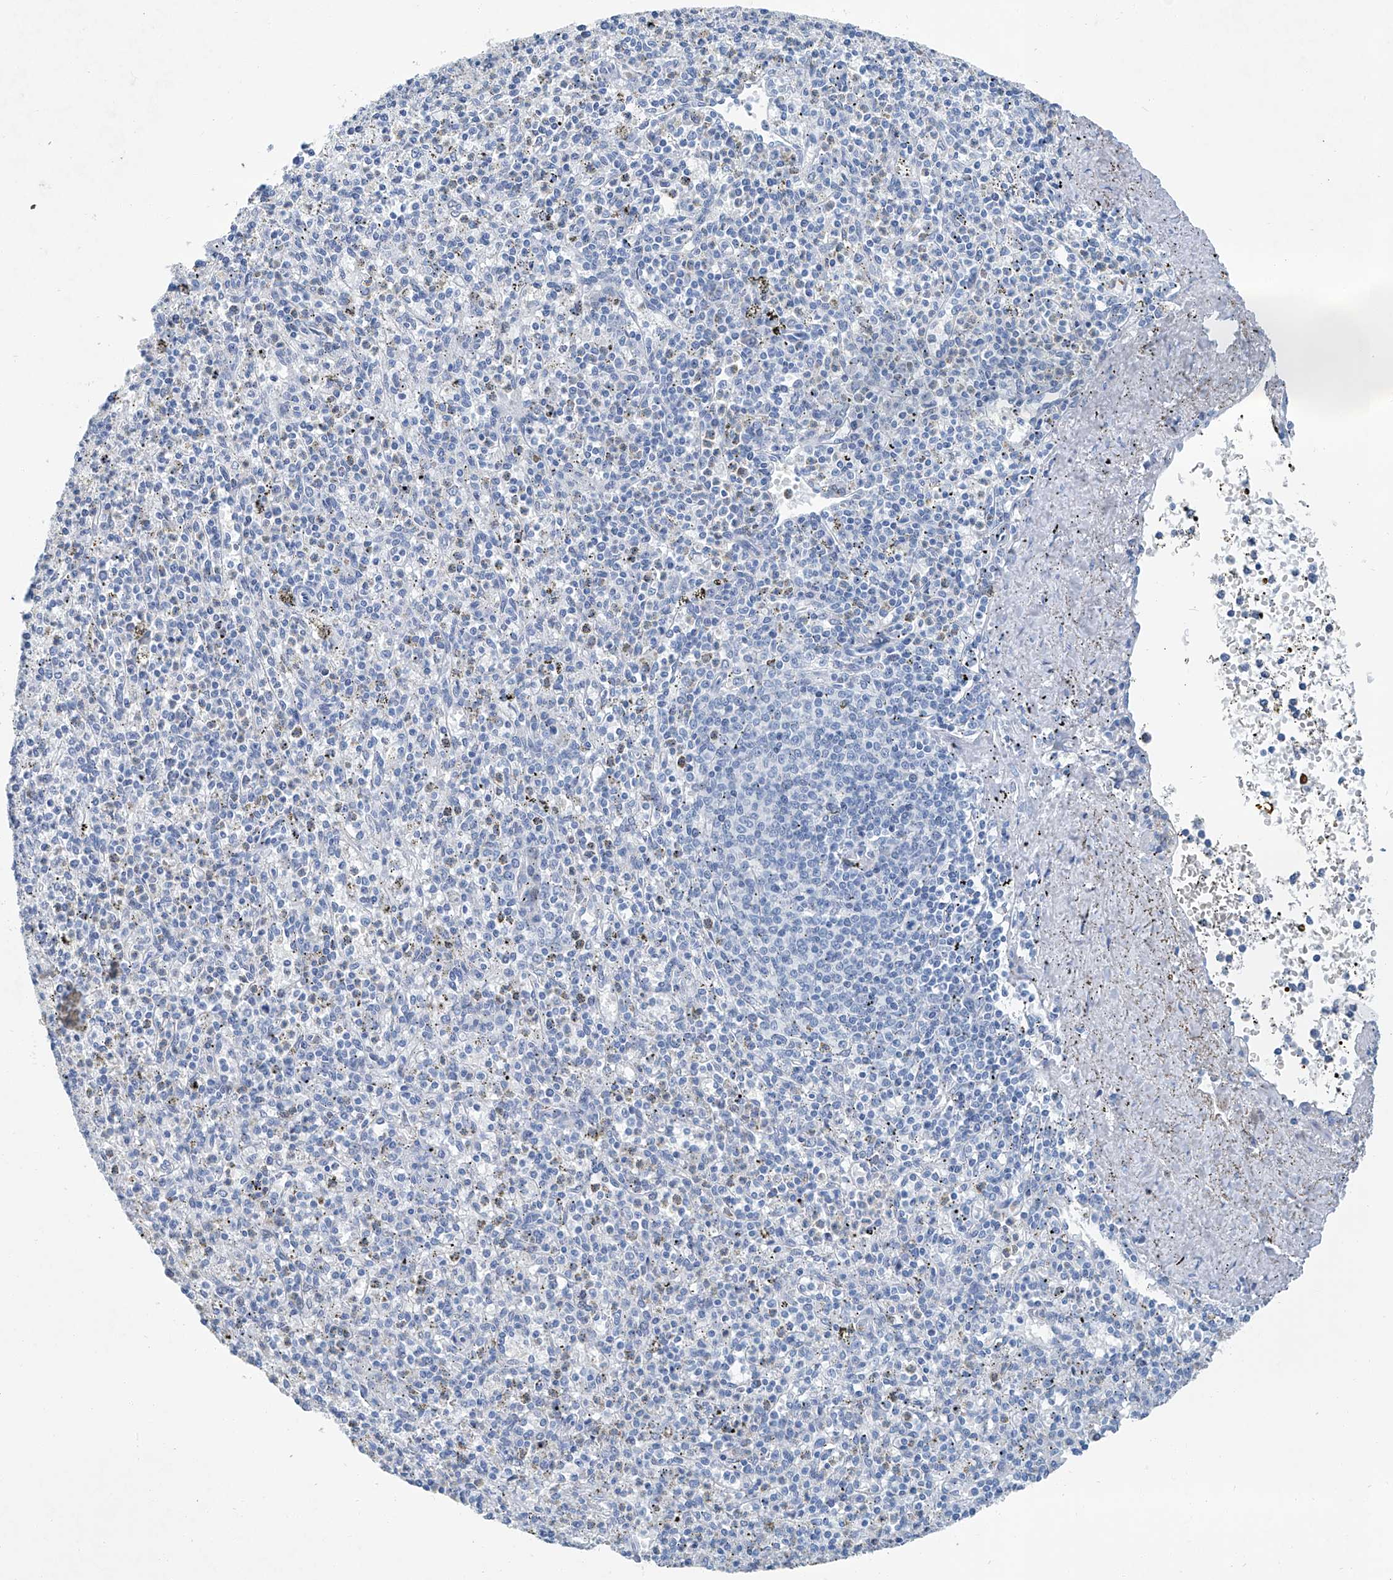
{"staining": {"intensity": "negative", "quantity": "none", "location": "none"}, "tissue": "spleen", "cell_type": "Cells in red pulp", "image_type": "normal", "snomed": [{"axis": "morphology", "description": "Normal tissue, NOS"}, {"axis": "topography", "description": "Spleen"}], "caption": "Cells in red pulp show no significant positivity in normal spleen. (DAB IHC, high magnification).", "gene": "CYP2A7", "patient": {"sex": "male", "age": 72}}